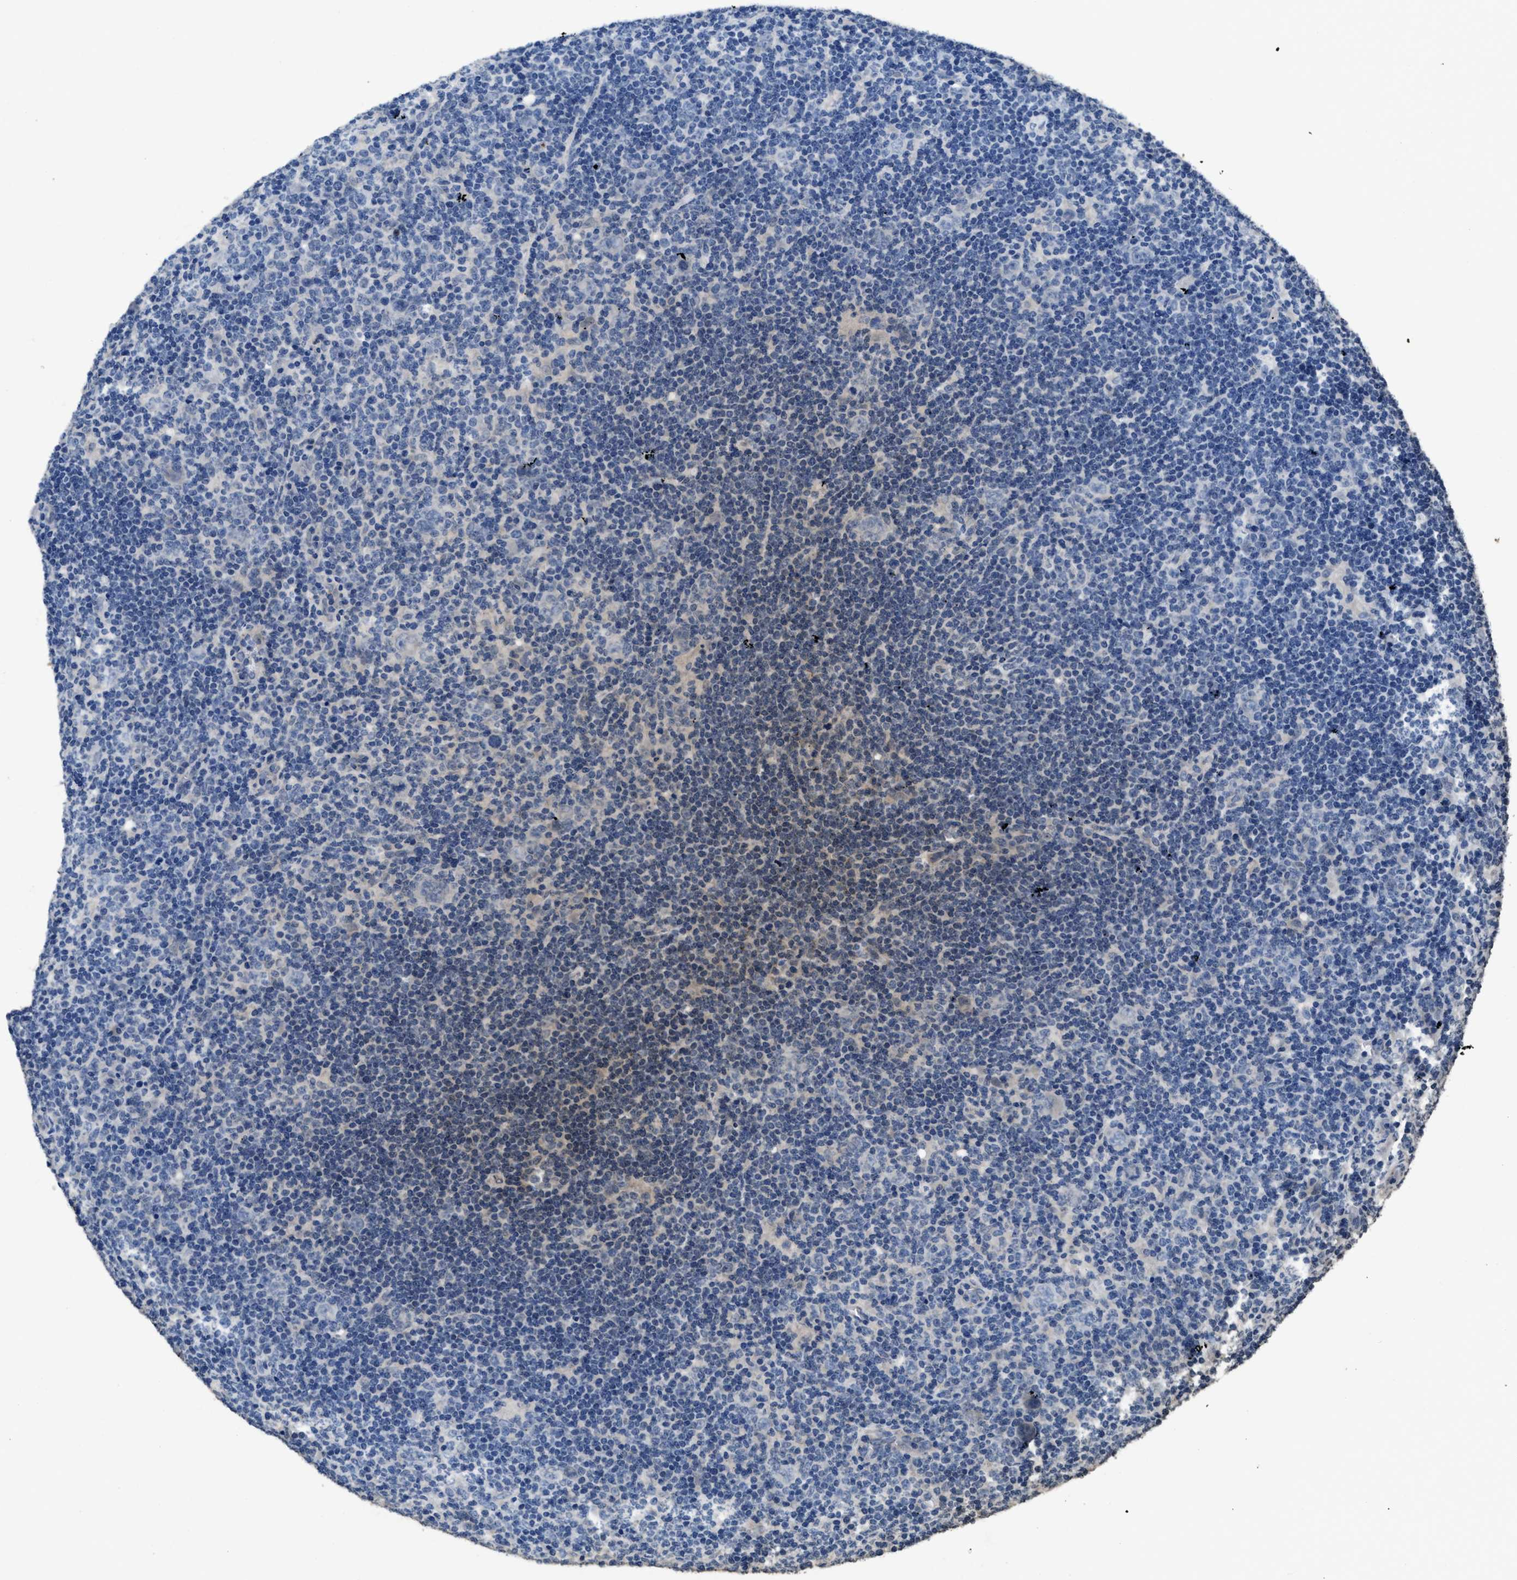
{"staining": {"intensity": "negative", "quantity": "none", "location": "none"}, "tissue": "lymphoma", "cell_type": "Tumor cells", "image_type": "cancer", "snomed": [{"axis": "morphology", "description": "Hodgkin's disease, NOS"}, {"axis": "topography", "description": "Lymph node"}], "caption": "Tumor cells show no significant expression in Hodgkin's disease.", "gene": "ITGA2B", "patient": {"sex": "female", "age": 57}}